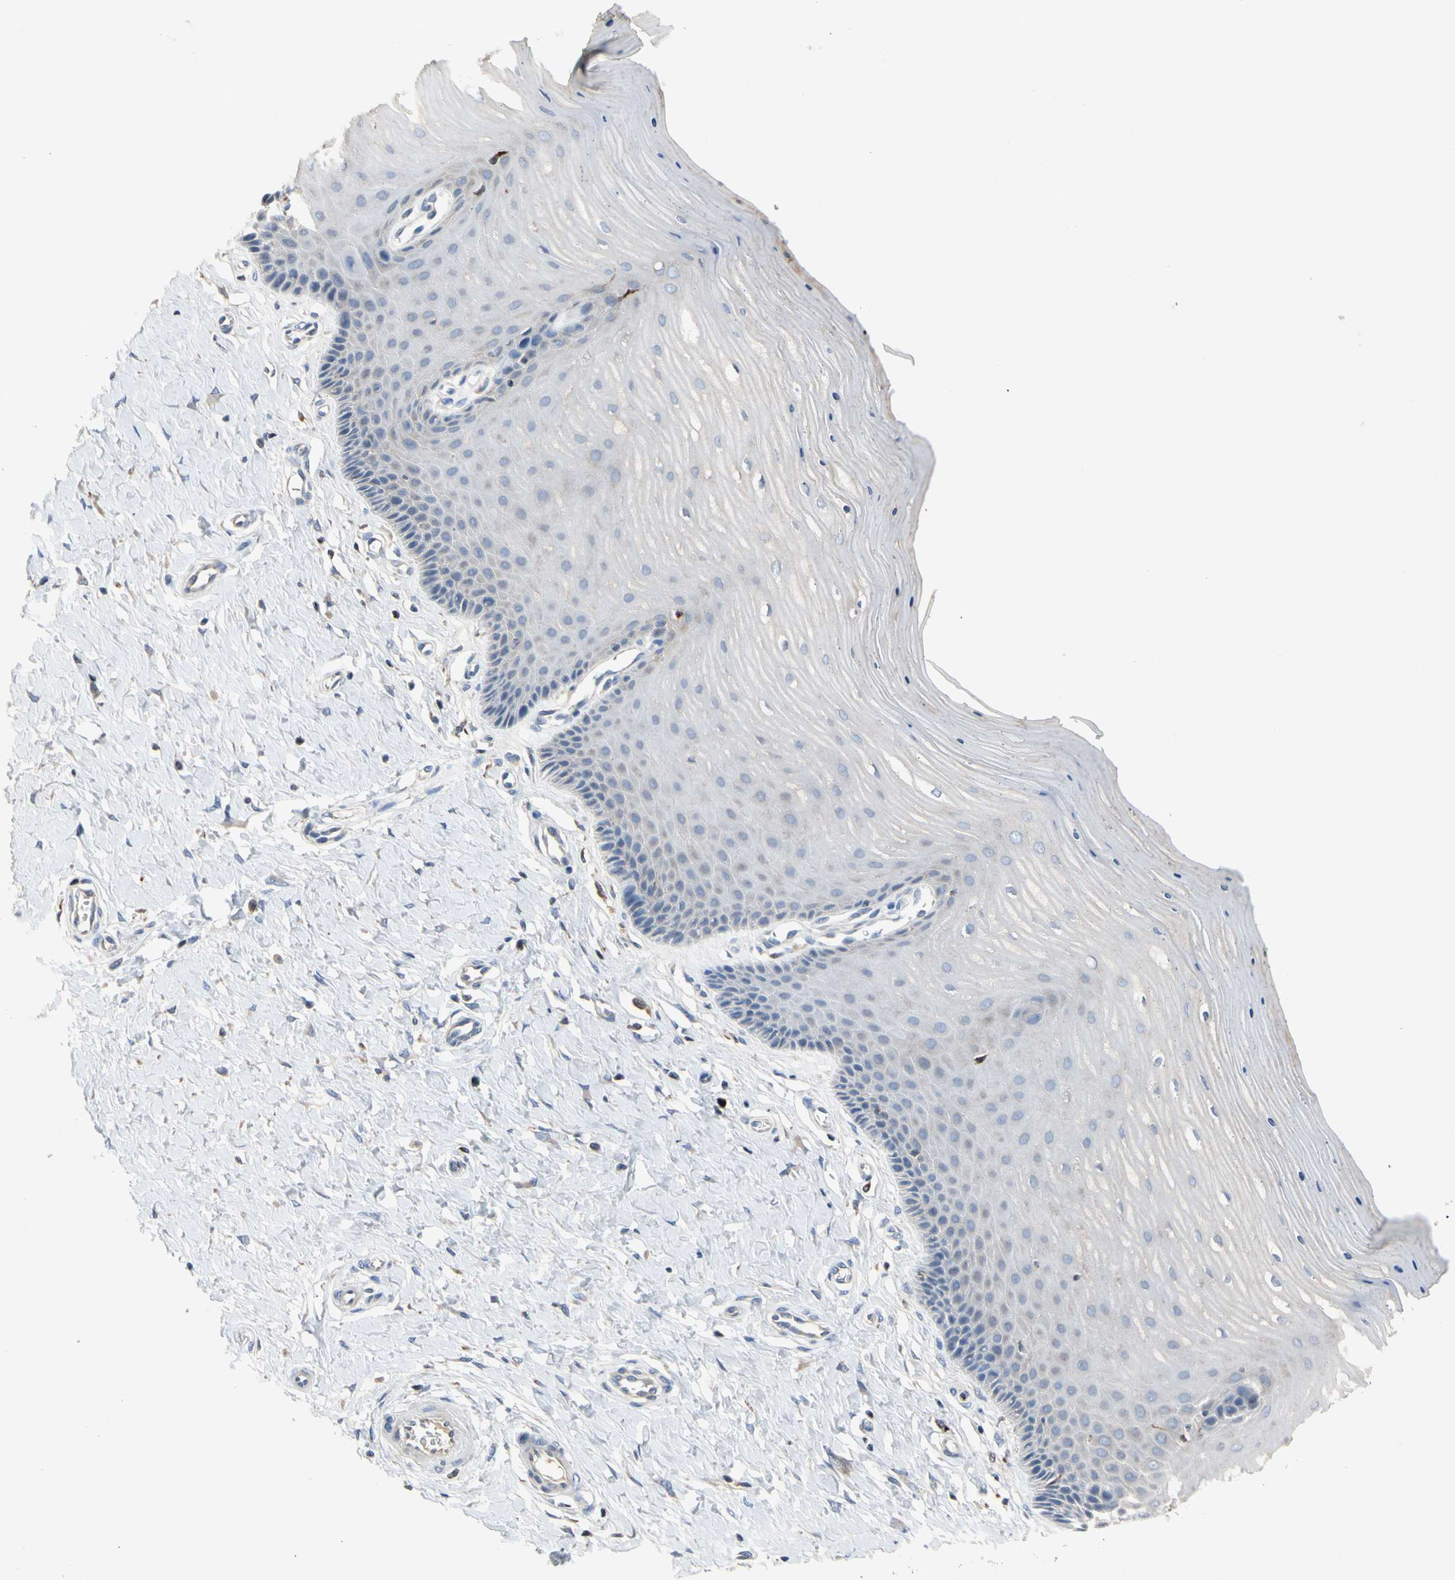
{"staining": {"intensity": "negative", "quantity": "none", "location": "none"}, "tissue": "cervix", "cell_type": "Glandular cells", "image_type": "normal", "snomed": [{"axis": "morphology", "description": "Normal tissue, NOS"}, {"axis": "topography", "description": "Cervix"}], "caption": "The micrograph displays no significant expression in glandular cells of cervix. (Stains: DAB (3,3'-diaminobenzidine) immunohistochemistry with hematoxylin counter stain, Microscopy: brightfield microscopy at high magnification).", "gene": "ADA2", "patient": {"sex": "female", "age": 55}}